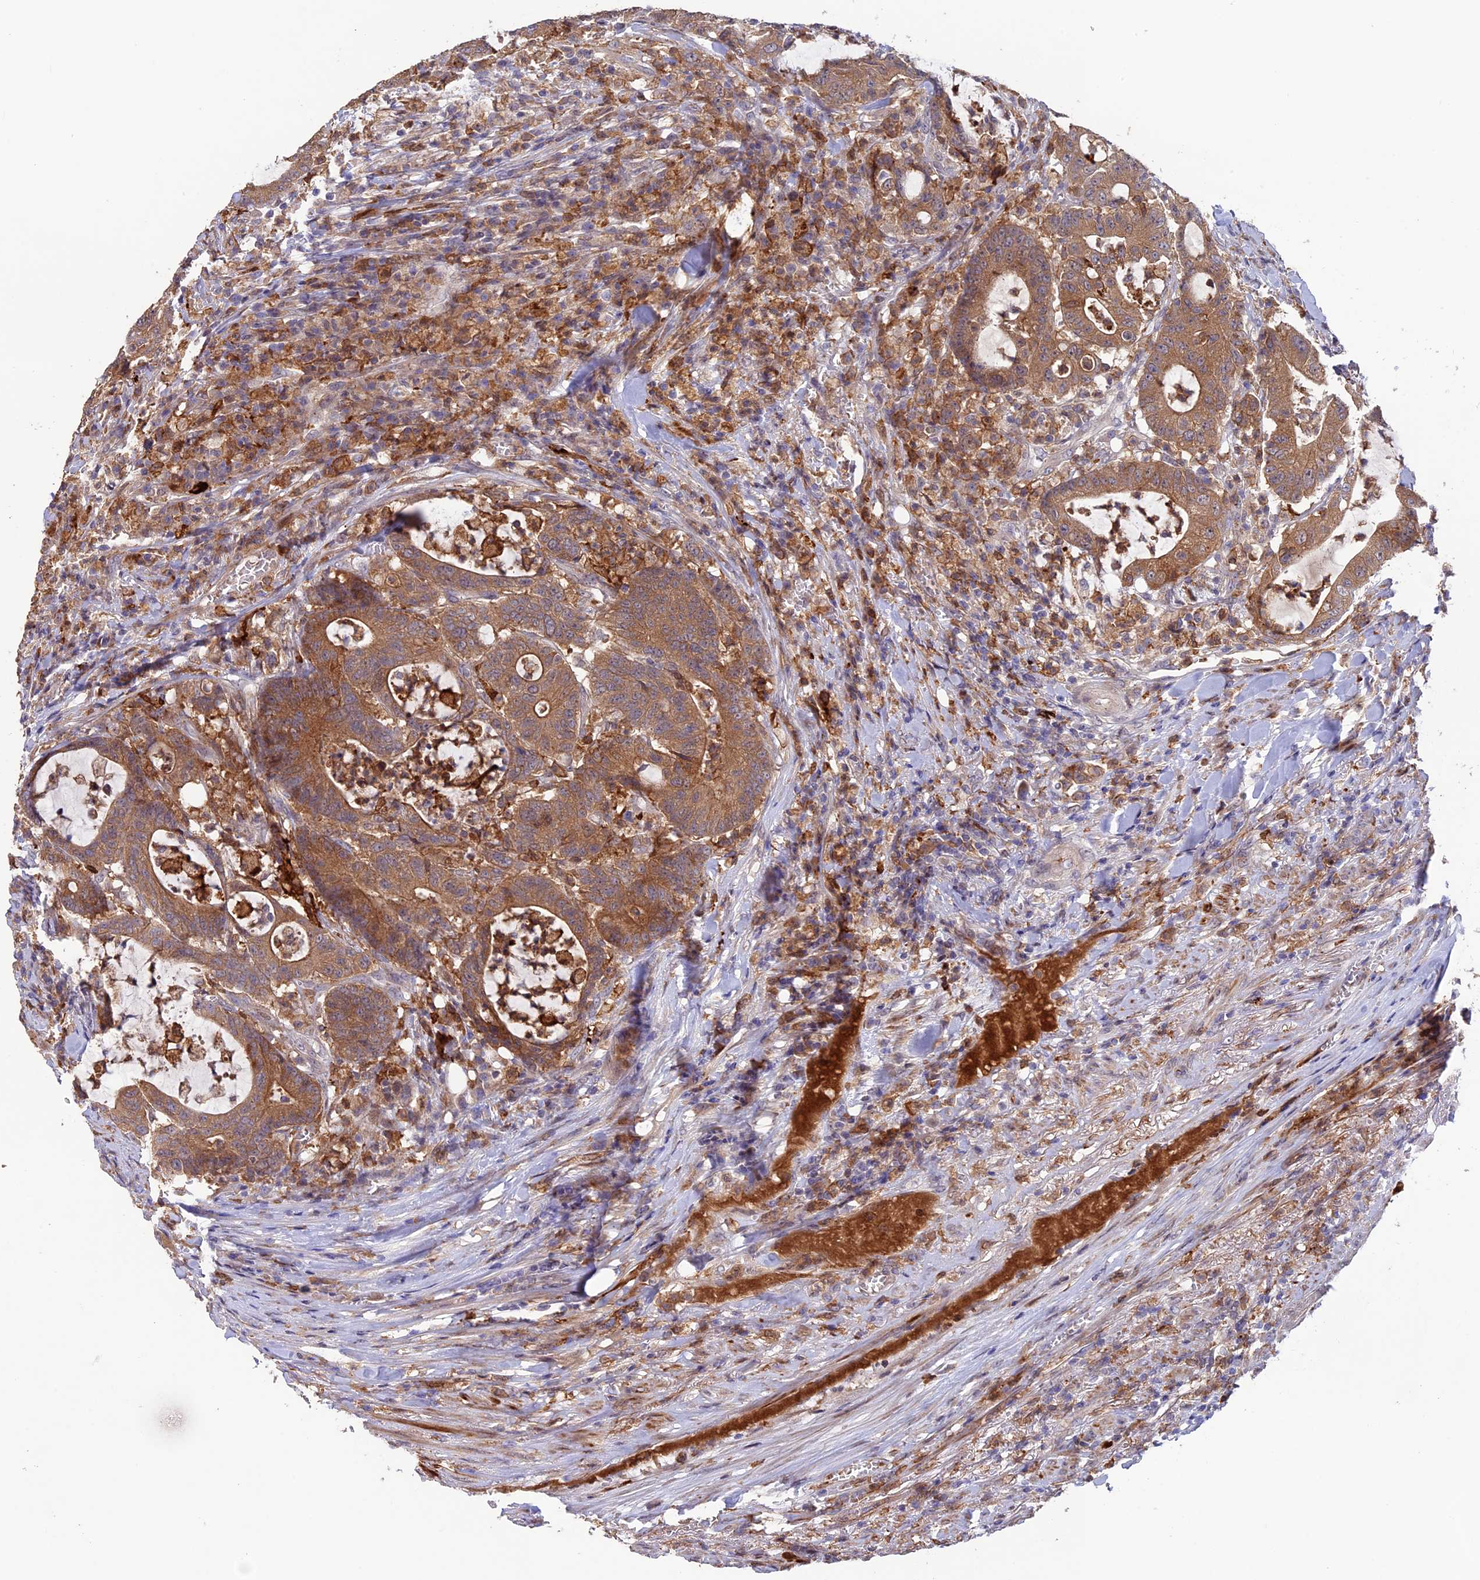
{"staining": {"intensity": "moderate", "quantity": ">75%", "location": "cytoplasmic/membranous"}, "tissue": "colorectal cancer", "cell_type": "Tumor cells", "image_type": "cancer", "snomed": [{"axis": "morphology", "description": "Adenocarcinoma, NOS"}, {"axis": "topography", "description": "Colon"}], "caption": "Tumor cells reveal medium levels of moderate cytoplasmic/membranous expression in about >75% of cells in adenocarcinoma (colorectal). (Stains: DAB (3,3'-diaminobenzidine) in brown, nuclei in blue, Microscopy: brightfield microscopy at high magnification).", "gene": "FERMT1", "patient": {"sex": "female", "age": 84}}